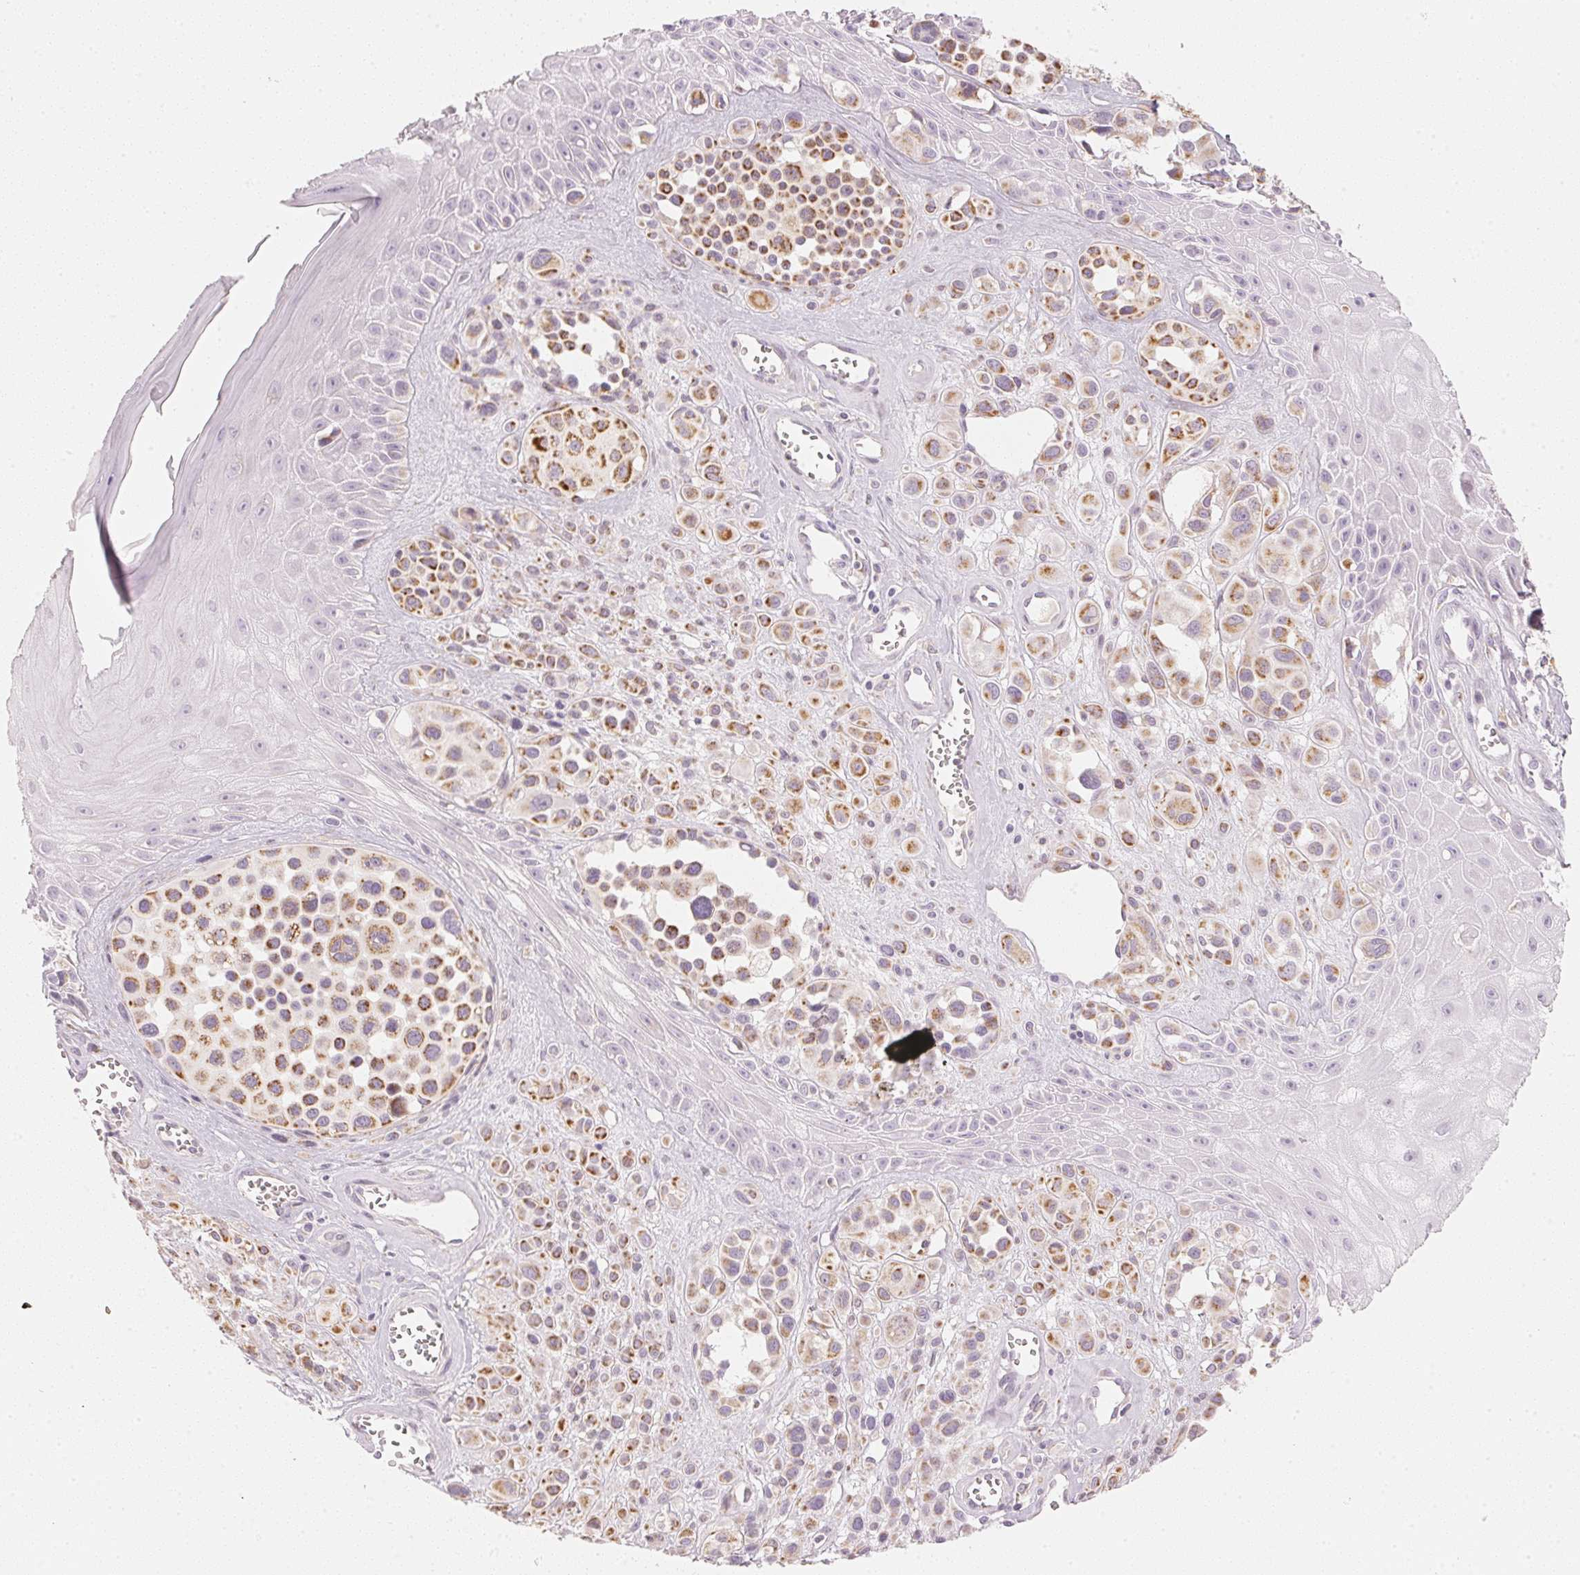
{"staining": {"intensity": "moderate", "quantity": ">75%", "location": "cytoplasmic/membranous"}, "tissue": "melanoma", "cell_type": "Tumor cells", "image_type": "cancer", "snomed": [{"axis": "morphology", "description": "Malignant melanoma, NOS"}, {"axis": "topography", "description": "Skin"}], "caption": "Melanoma stained for a protein (brown) demonstrates moderate cytoplasmic/membranous positive expression in about >75% of tumor cells.", "gene": "RMDN2", "patient": {"sex": "male", "age": 77}}